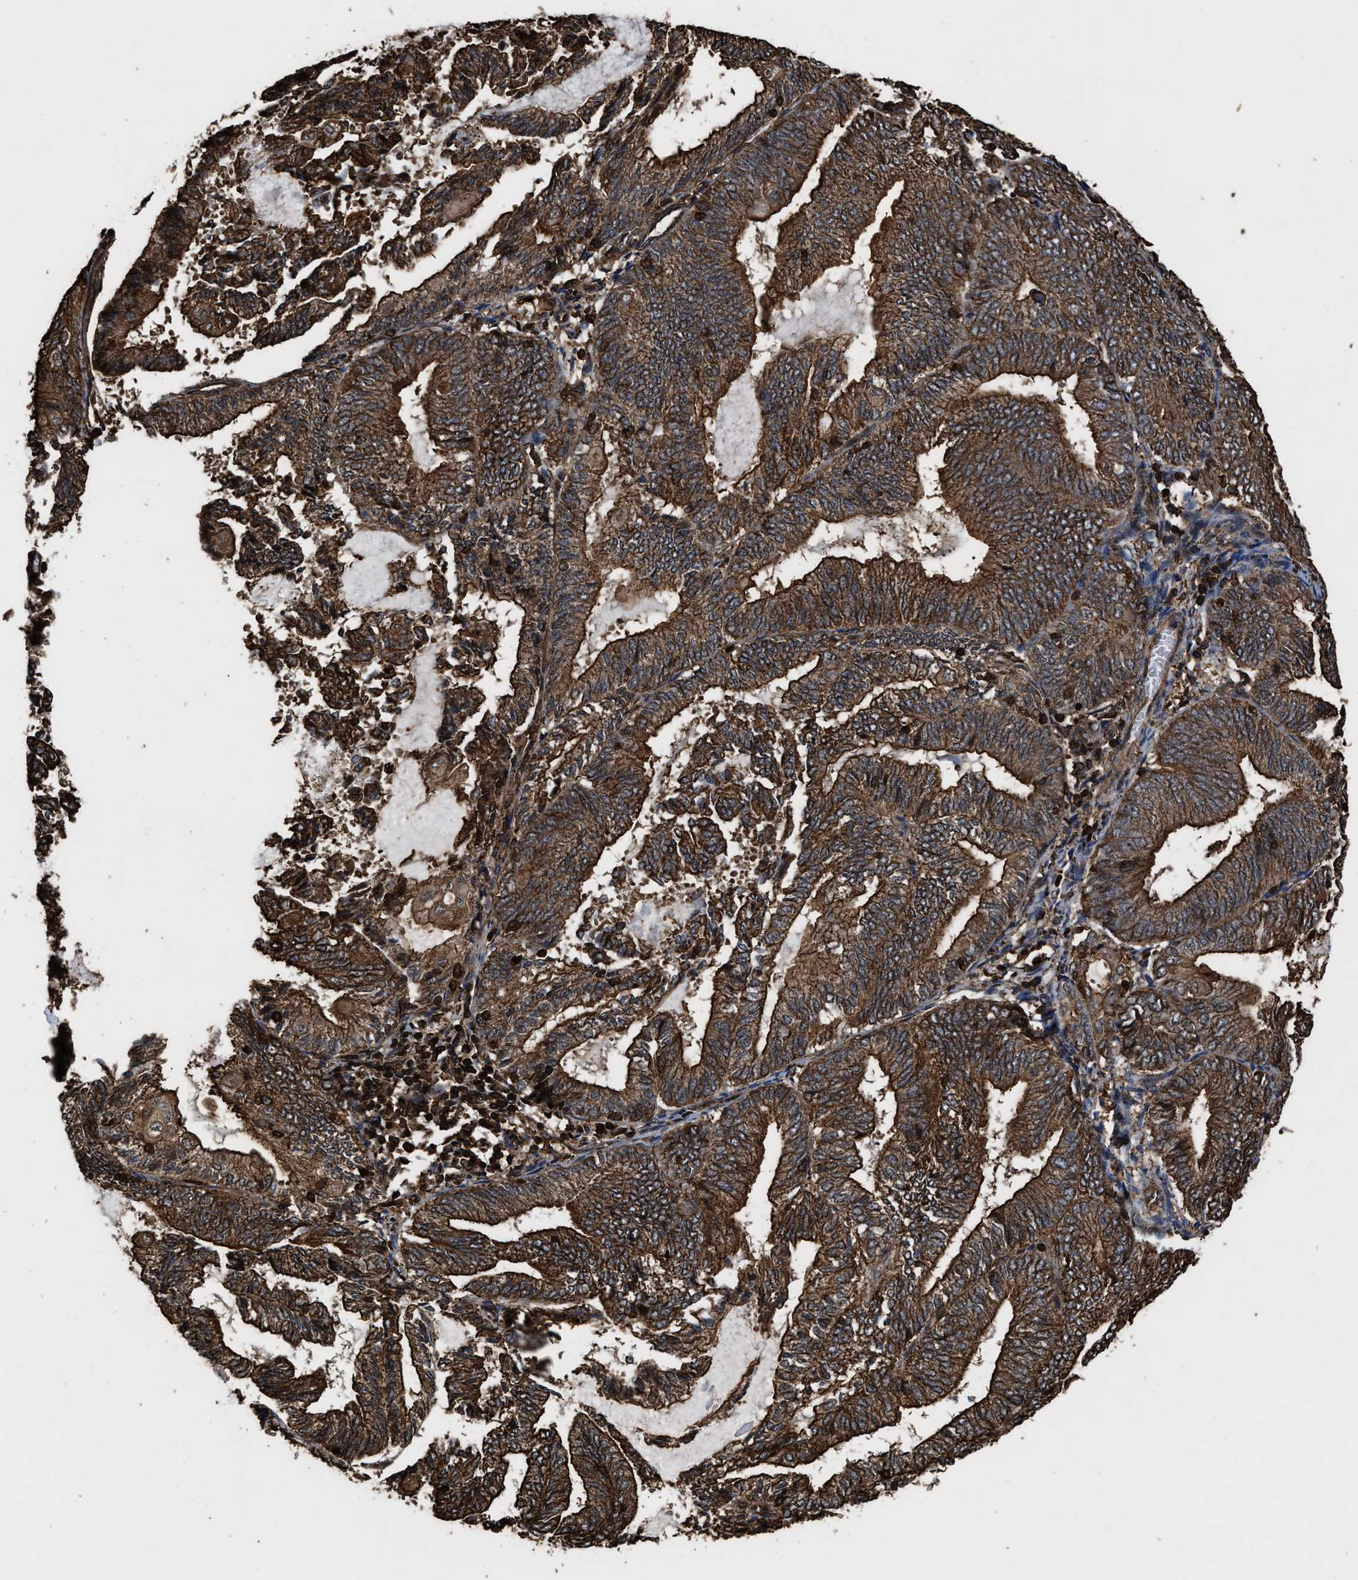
{"staining": {"intensity": "strong", "quantity": ">75%", "location": "cytoplasmic/membranous"}, "tissue": "endometrial cancer", "cell_type": "Tumor cells", "image_type": "cancer", "snomed": [{"axis": "morphology", "description": "Adenocarcinoma, NOS"}, {"axis": "topography", "description": "Endometrium"}], "caption": "Protein expression by immunohistochemistry demonstrates strong cytoplasmic/membranous positivity in approximately >75% of tumor cells in endometrial adenocarcinoma.", "gene": "KBTBD2", "patient": {"sex": "female", "age": 81}}